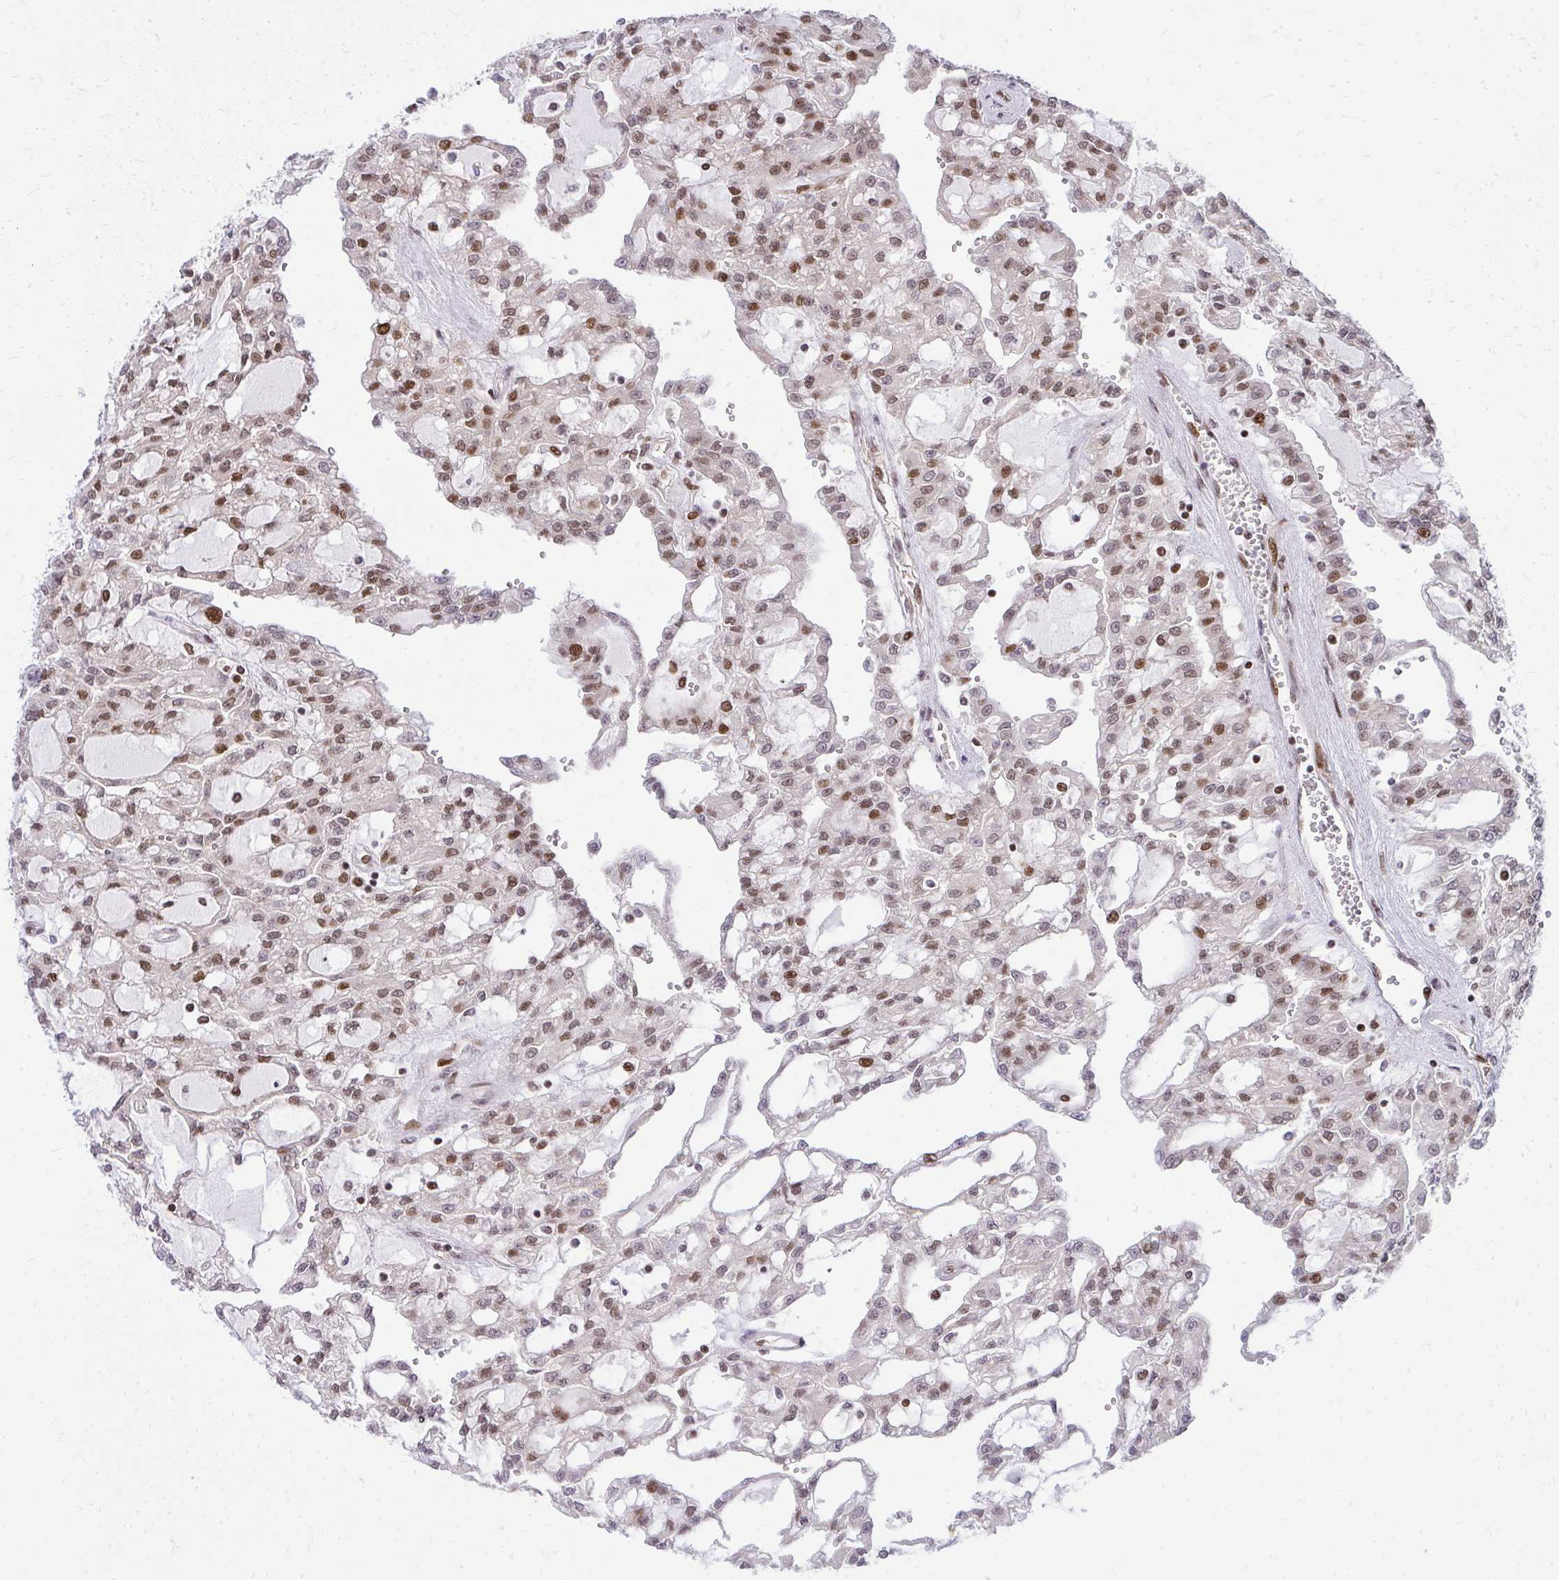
{"staining": {"intensity": "moderate", "quantity": ">75%", "location": "nuclear"}, "tissue": "renal cancer", "cell_type": "Tumor cells", "image_type": "cancer", "snomed": [{"axis": "morphology", "description": "Adenocarcinoma, NOS"}, {"axis": "topography", "description": "Kidney"}], "caption": "This micrograph shows immunohistochemistry staining of human renal adenocarcinoma, with medium moderate nuclear positivity in about >75% of tumor cells.", "gene": "PIGY", "patient": {"sex": "male", "age": 63}}